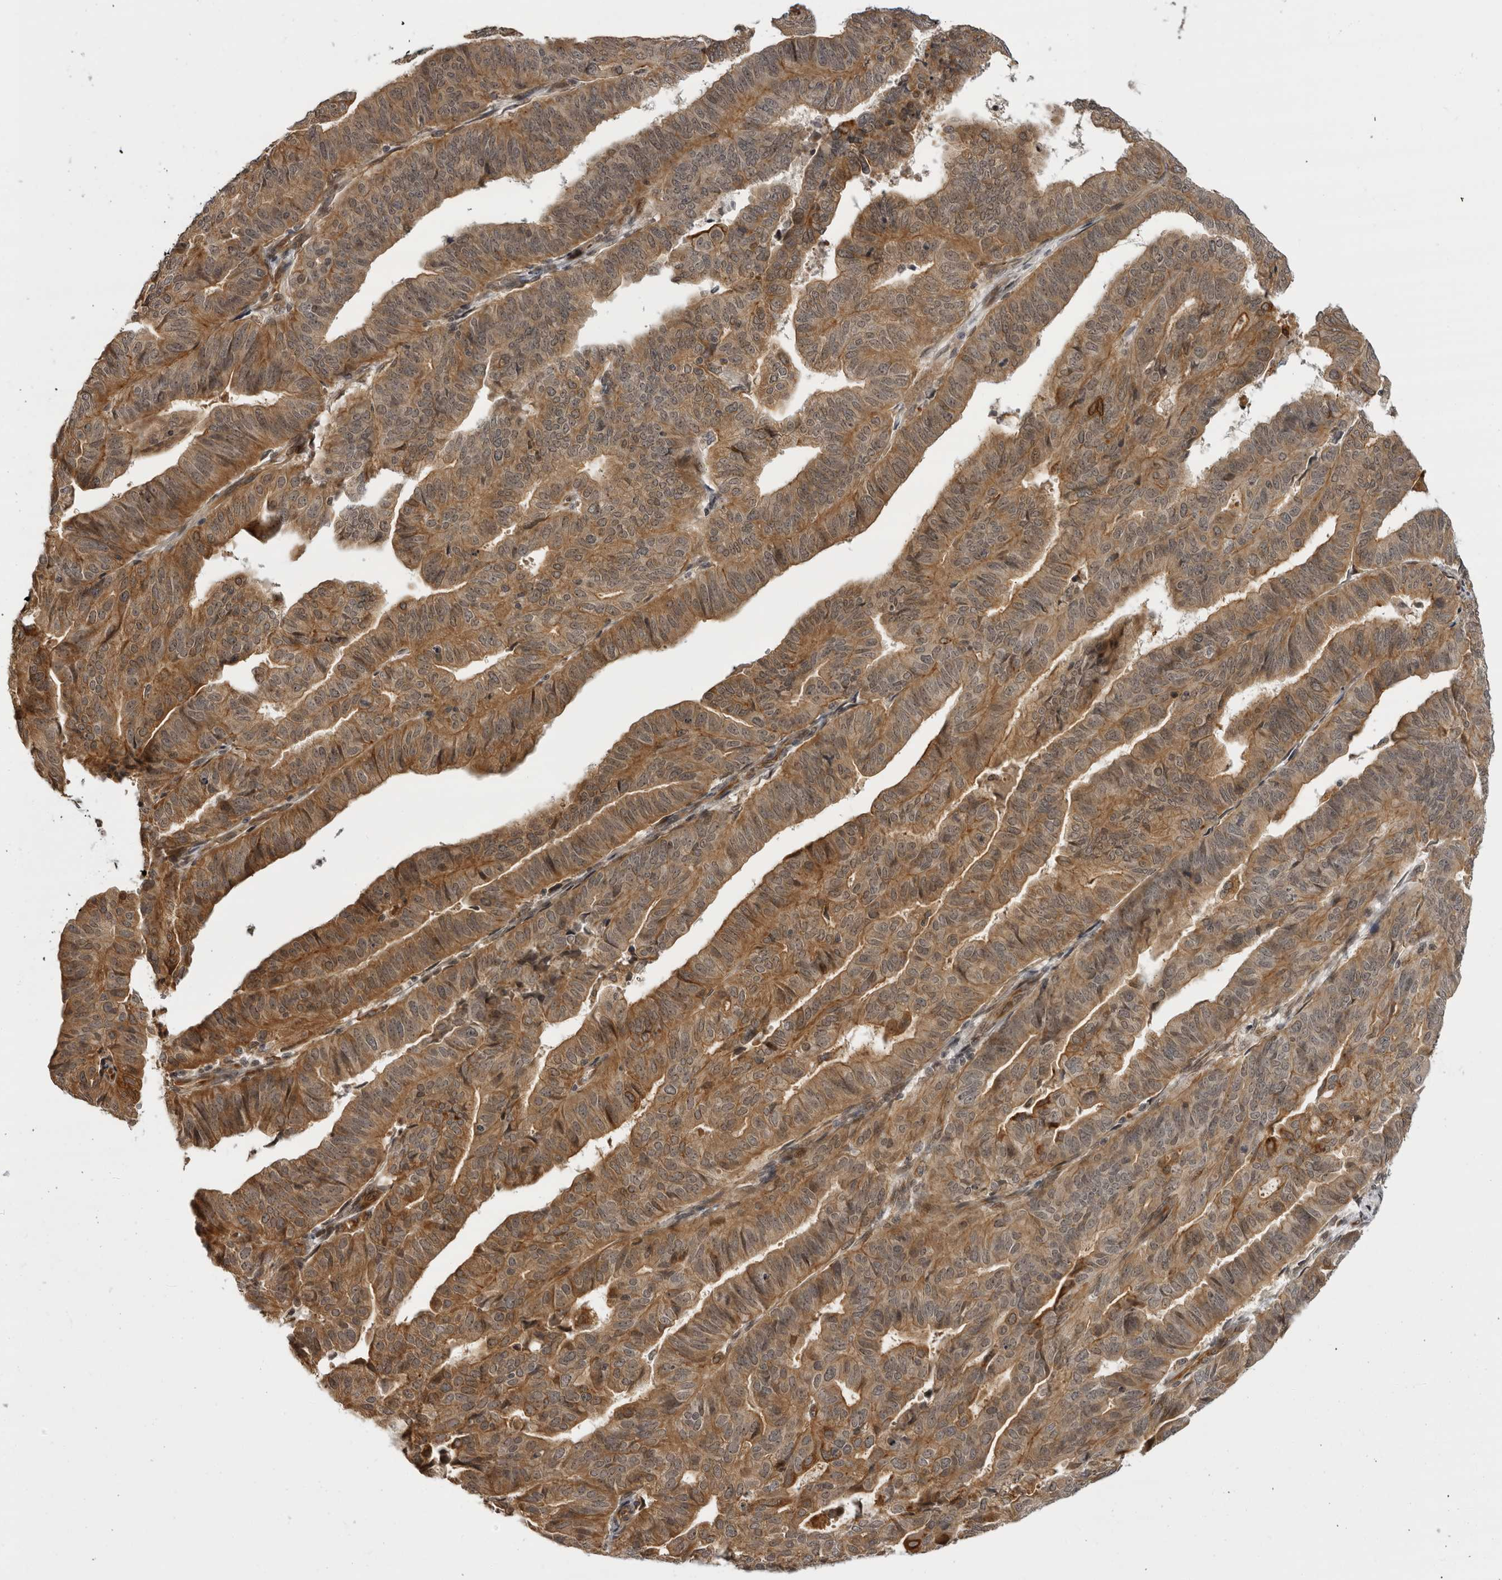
{"staining": {"intensity": "moderate", "quantity": ">75%", "location": "cytoplasmic/membranous"}, "tissue": "endometrial cancer", "cell_type": "Tumor cells", "image_type": "cancer", "snomed": [{"axis": "morphology", "description": "Adenocarcinoma, NOS"}, {"axis": "topography", "description": "Endometrium"}], "caption": "Immunohistochemistry (IHC) staining of endometrial cancer (adenocarcinoma), which reveals medium levels of moderate cytoplasmic/membranous positivity in about >75% of tumor cells indicating moderate cytoplasmic/membranous protein expression. The staining was performed using DAB (3,3'-diaminobenzidine) (brown) for protein detection and nuclei were counterstained in hematoxylin (blue).", "gene": "DNAH14", "patient": {"sex": "female", "age": 51}}